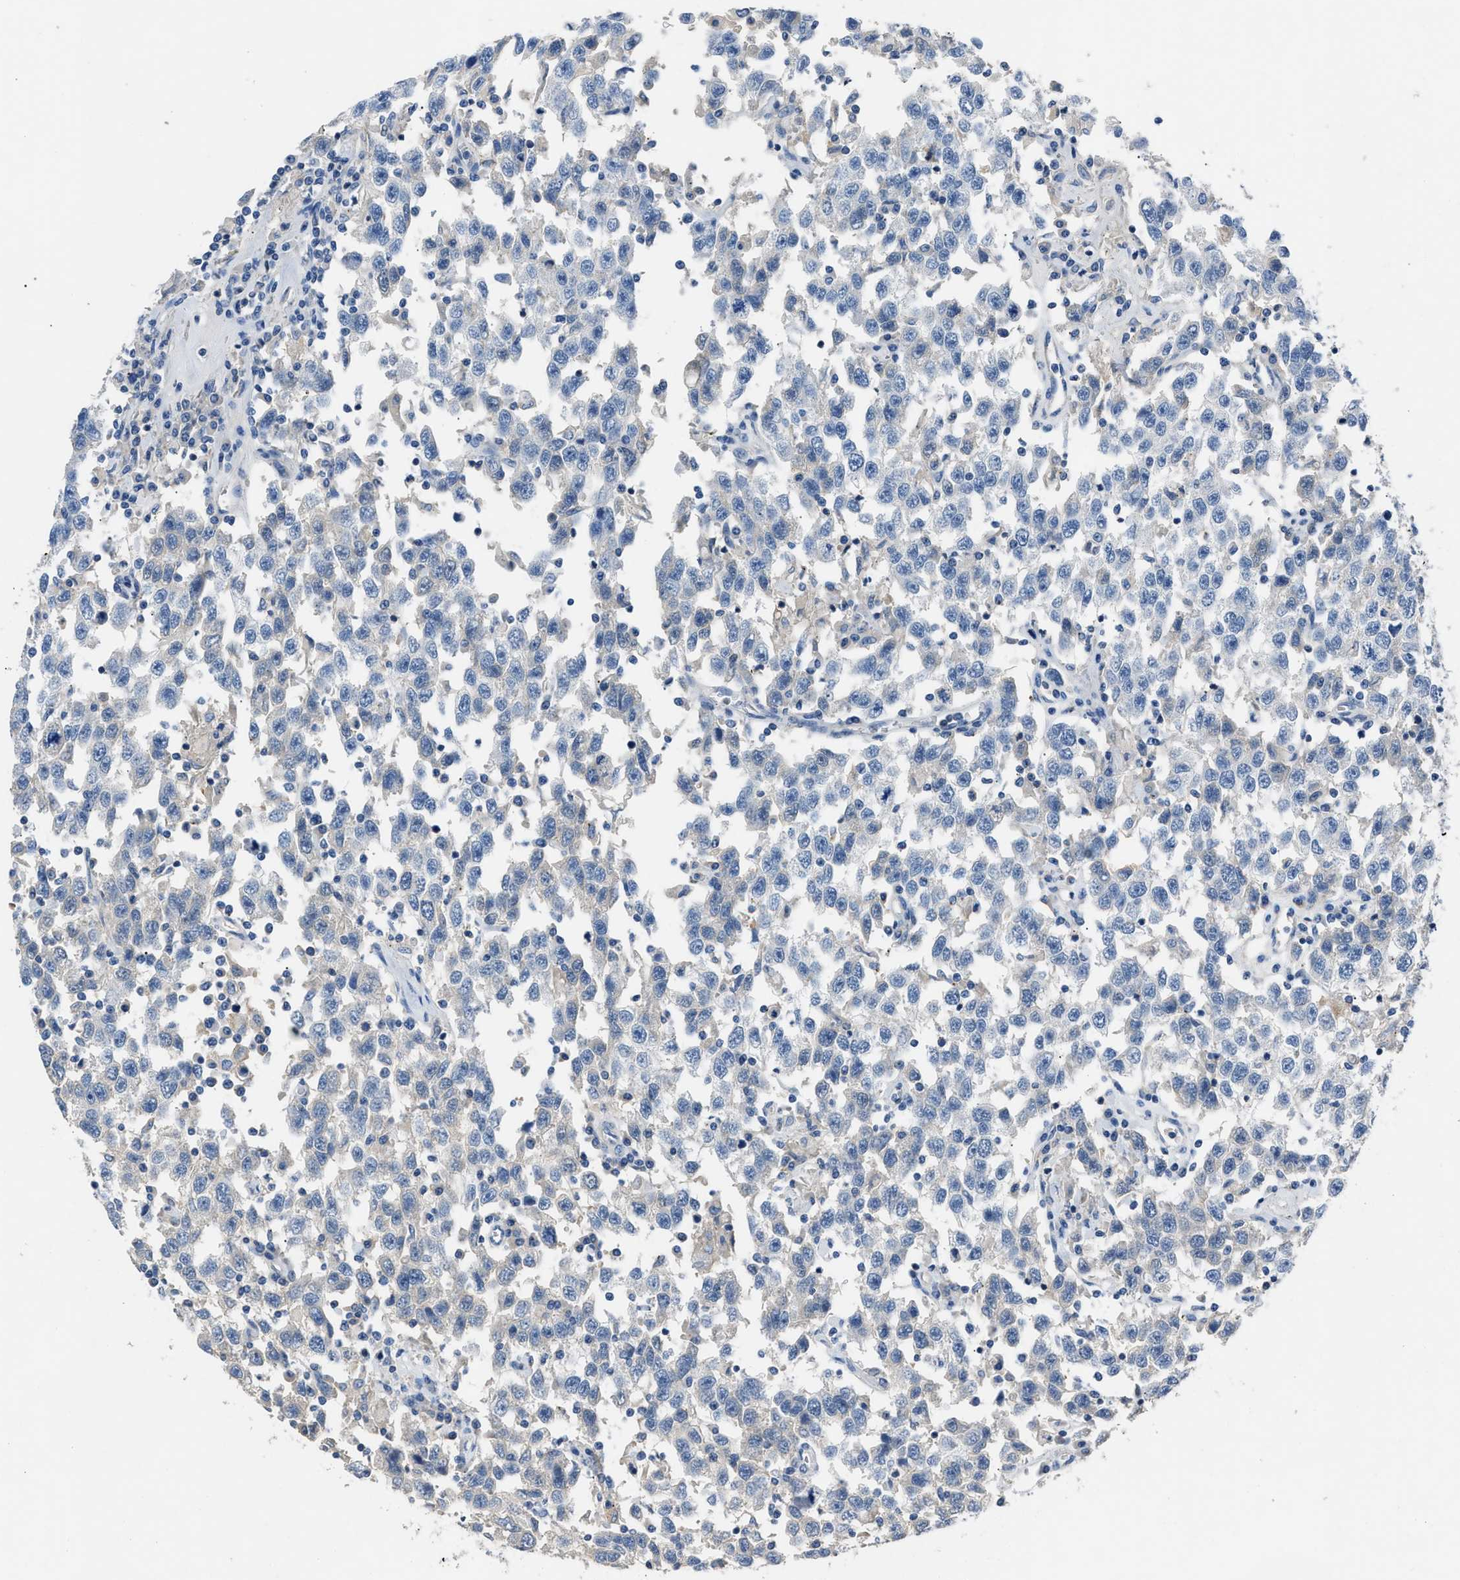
{"staining": {"intensity": "negative", "quantity": "none", "location": "none"}, "tissue": "testis cancer", "cell_type": "Tumor cells", "image_type": "cancer", "snomed": [{"axis": "morphology", "description": "Seminoma, NOS"}, {"axis": "topography", "description": "Testis"}], "caption": "This is an IHC histopathology image of testis cancer. There is no staining in tumor cells.", "gene": "DNAAF5", "patient": {"sex": "male", "age": 41}}